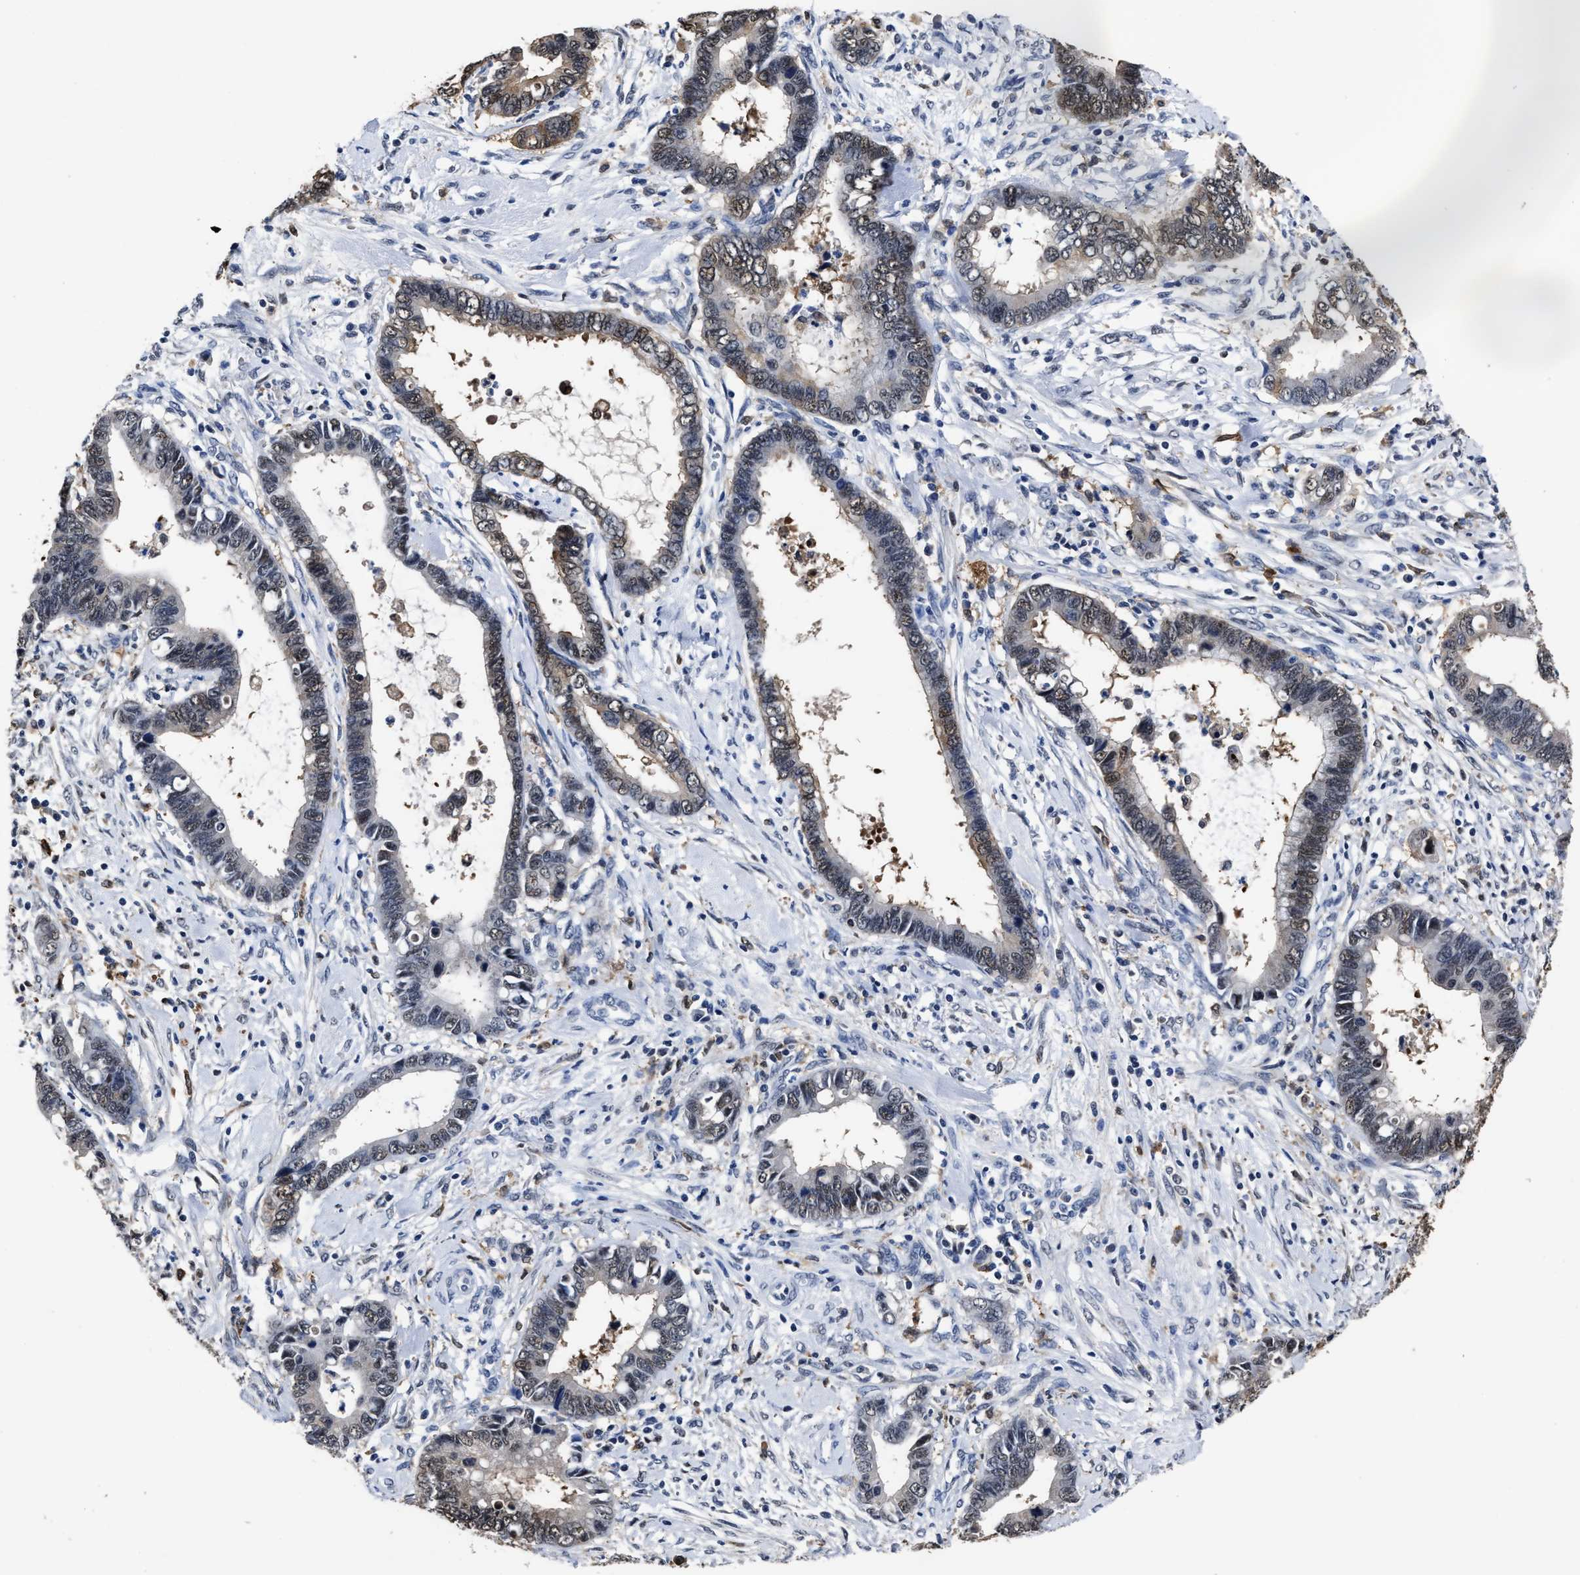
{"staining": {"intensity": "moderate", "quantity": "25%-75%", "location": "cytoplasmic/membranous,nuclear"}, "tissue": "cervical cancer", "cell_type": "Tumor cells", "image_type": "cancer", "snomed": [{"axis": "morphology", "description": "Adenocarcinoma, NOS"}, {"axis": "topography", "description": "Cervix"}], "caption": "Brown immunohistochemical staining in human adenocarcinoma (cervical) demonstrates moderate cytoplasmic/membranous and nuclear positivity in about 25%-75% of tumor cells.", "gene": "PRPF4B", "patient": {"sex": "female", "age": 44}}